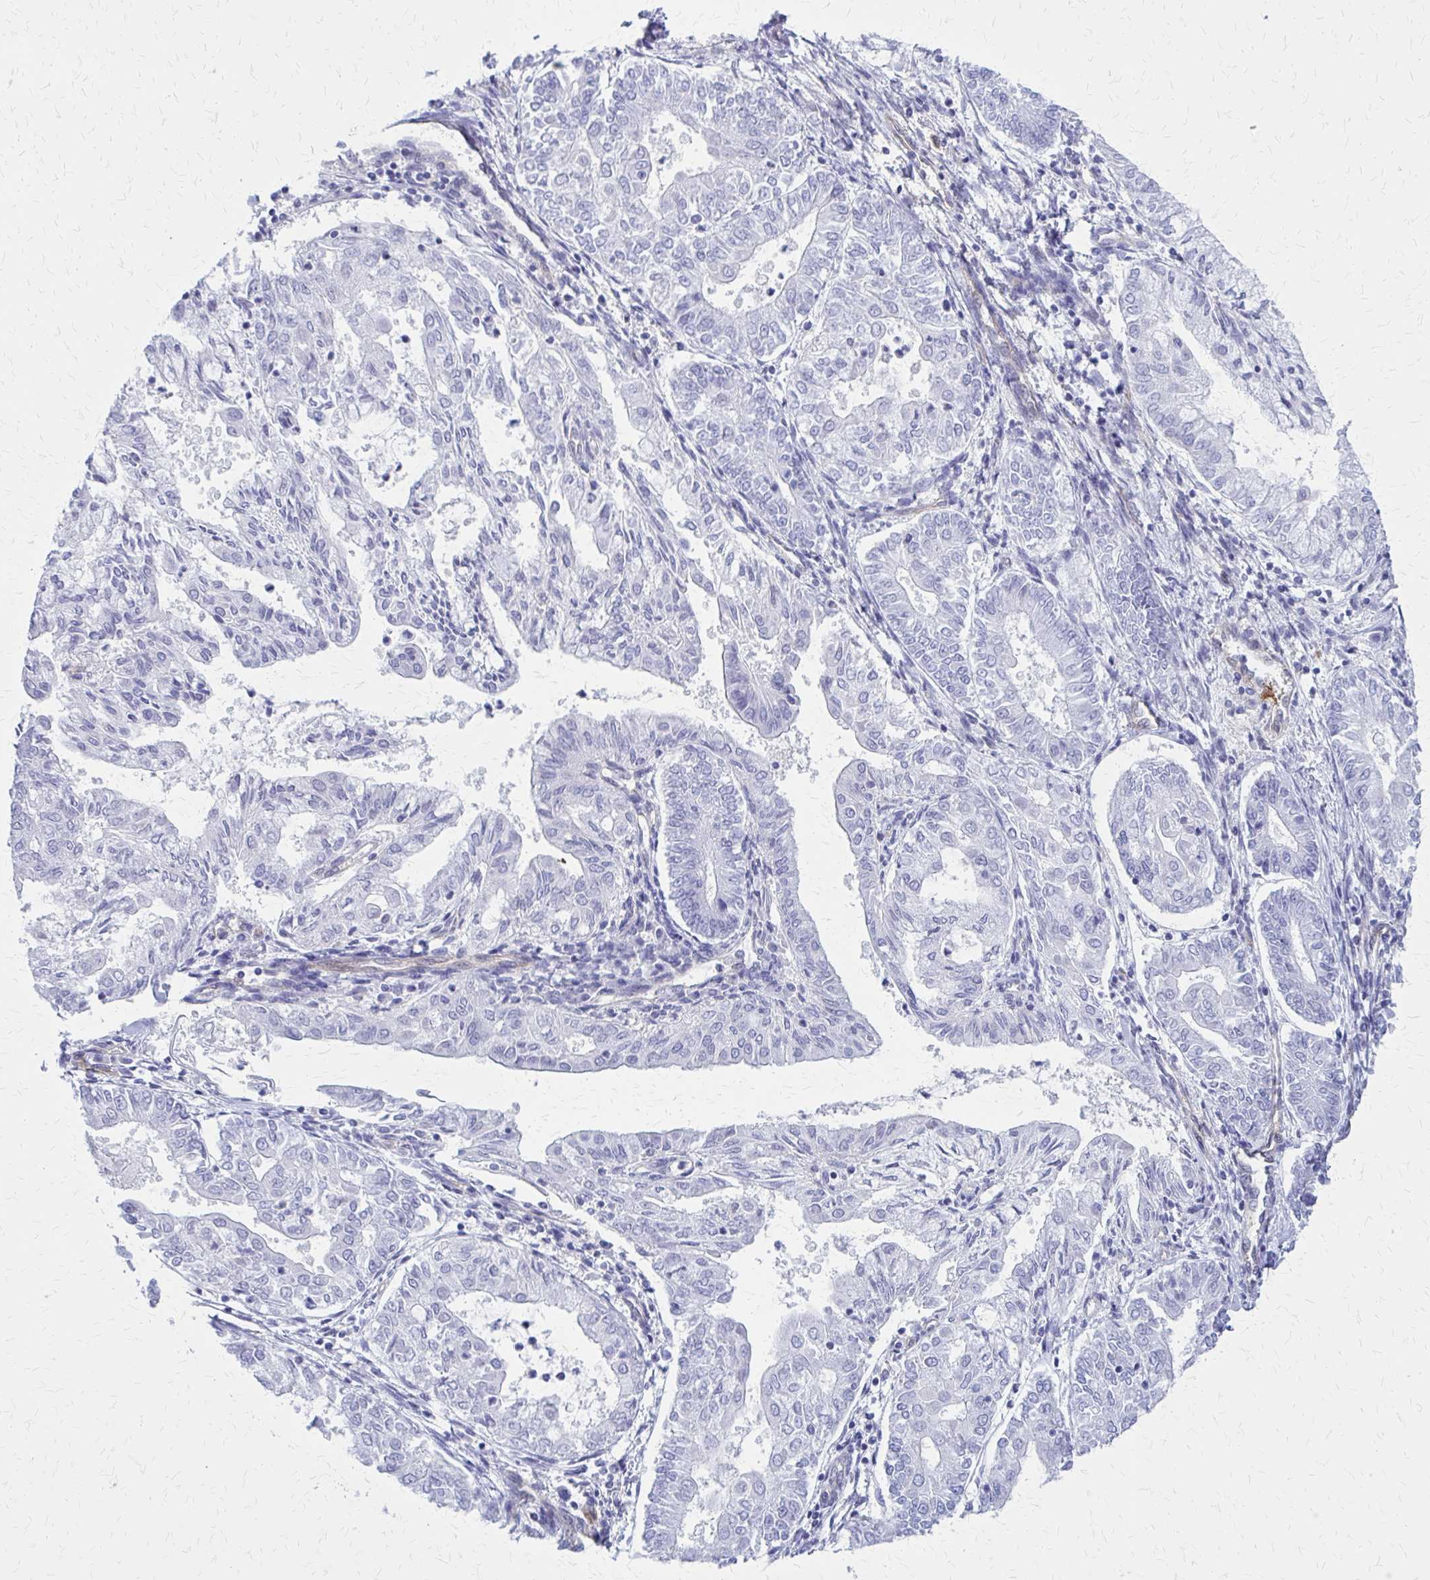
{"staining": {"intensity": "negative", "quantity": "none", "location": "none"}, "tissue": "endometrial cancer", "cell_type": "Tumor cells", "image_type": "cancer", "snomed": [{"axis": "morphology", "description": "Adenocarcinoma, NOS"}, {"axis": "topography", "description": "Endometrium"}], "caption": "A photomicrograph of endometrial adenocarcinoma stained for a protein exhibits no brown staining in tumor cells. (DAB immunohistochemistry (IHC), high magnification).", "gene": "CLIC2", "patient": {"sex": "female", "age": 68}}